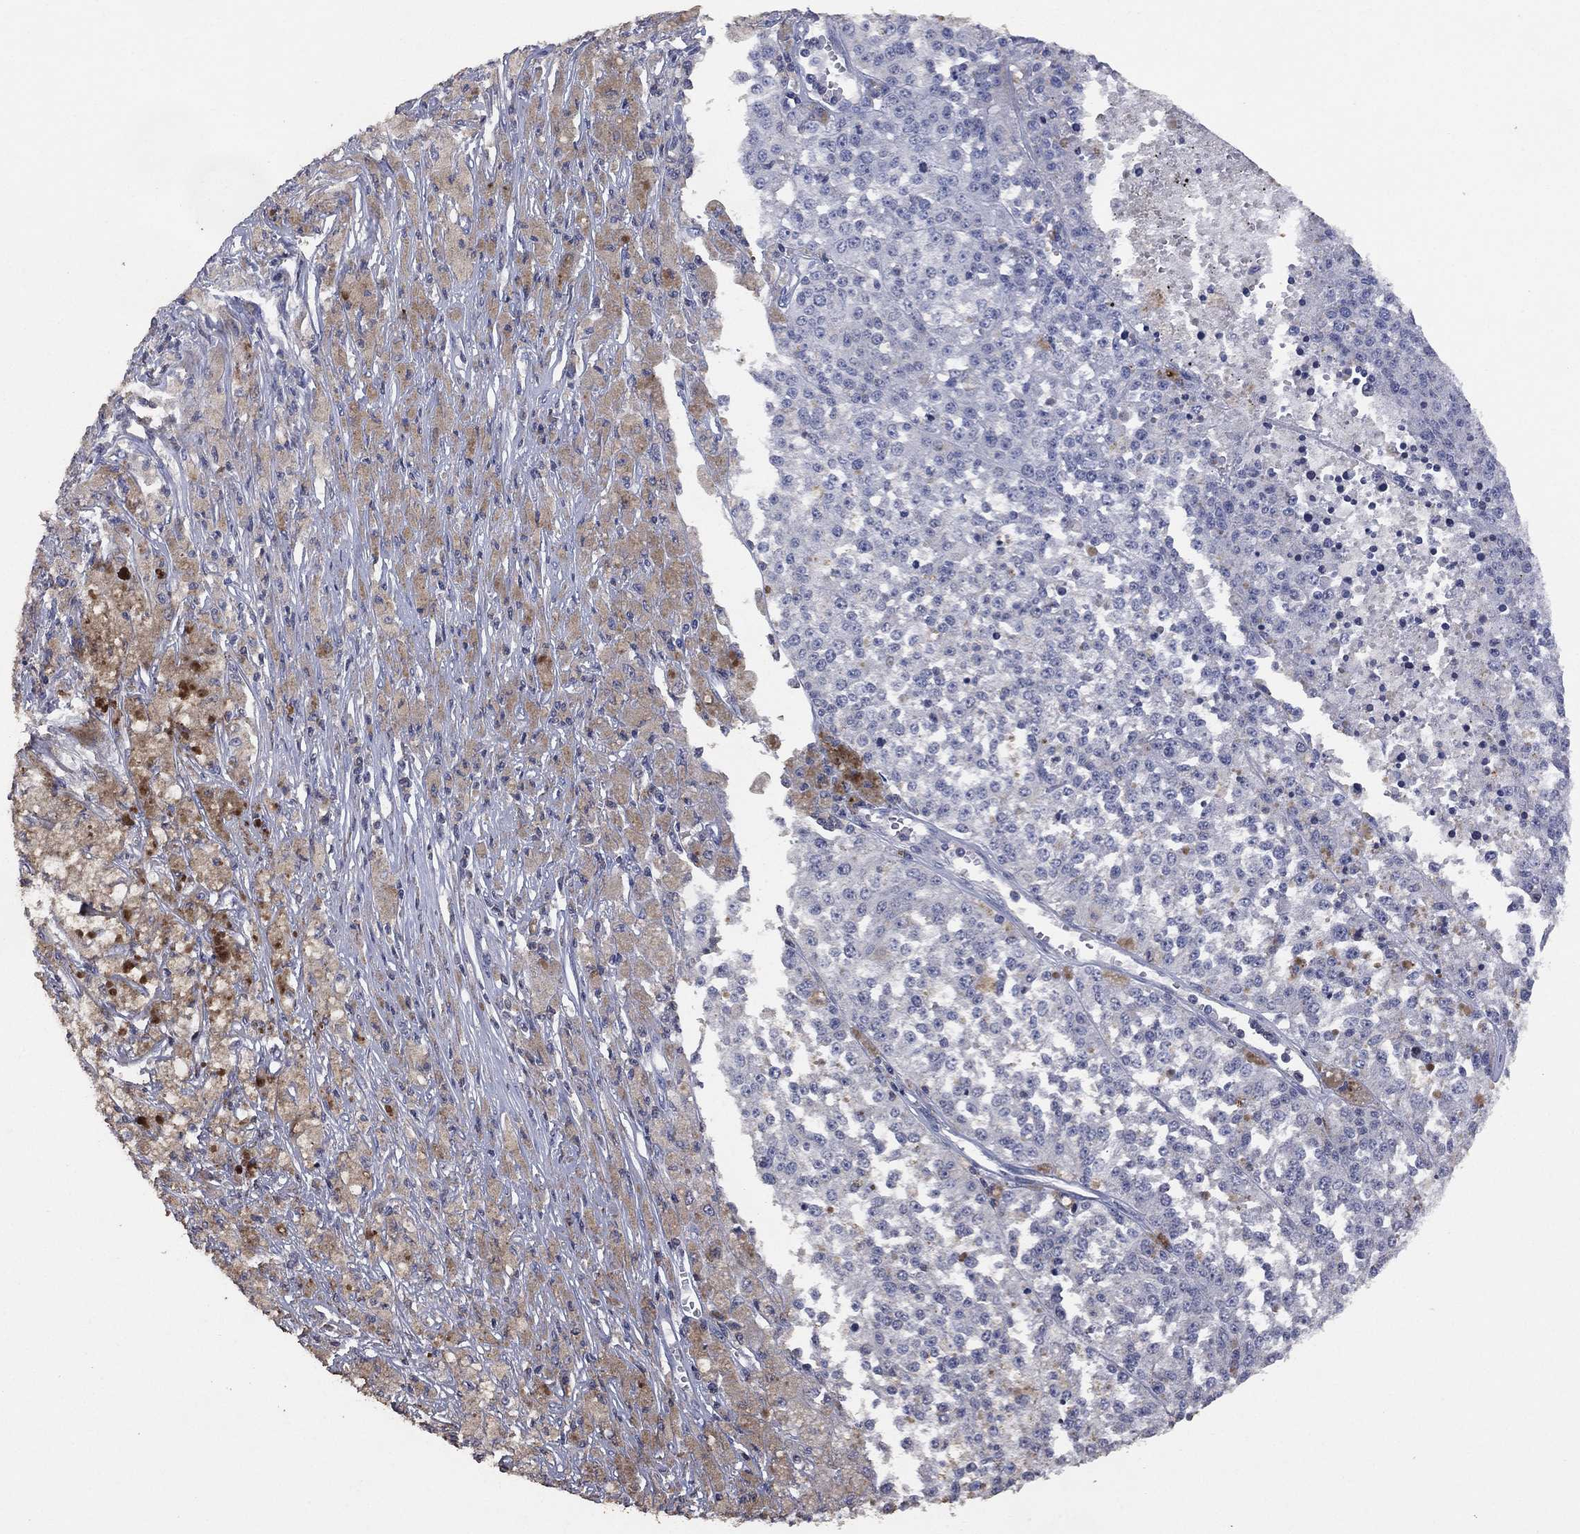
{"staining": {"intensity": "negative", "quantity": "none", "location": "none"}, "tissue": "melanoma", "cell_type": "Tumor cells", "image_type": "cancer", "snomed": [{"axis": "morphology", "description": "Malignant melanoma, Metastatic site"}, {"axis": "topography", "description": "Lymph node"}], "caption": "The micrograph exhibits no significant expression in tumor cells of melanoma.", "gene": "ADPRHL1", "patient": {"sex": "female", "age": 64}}